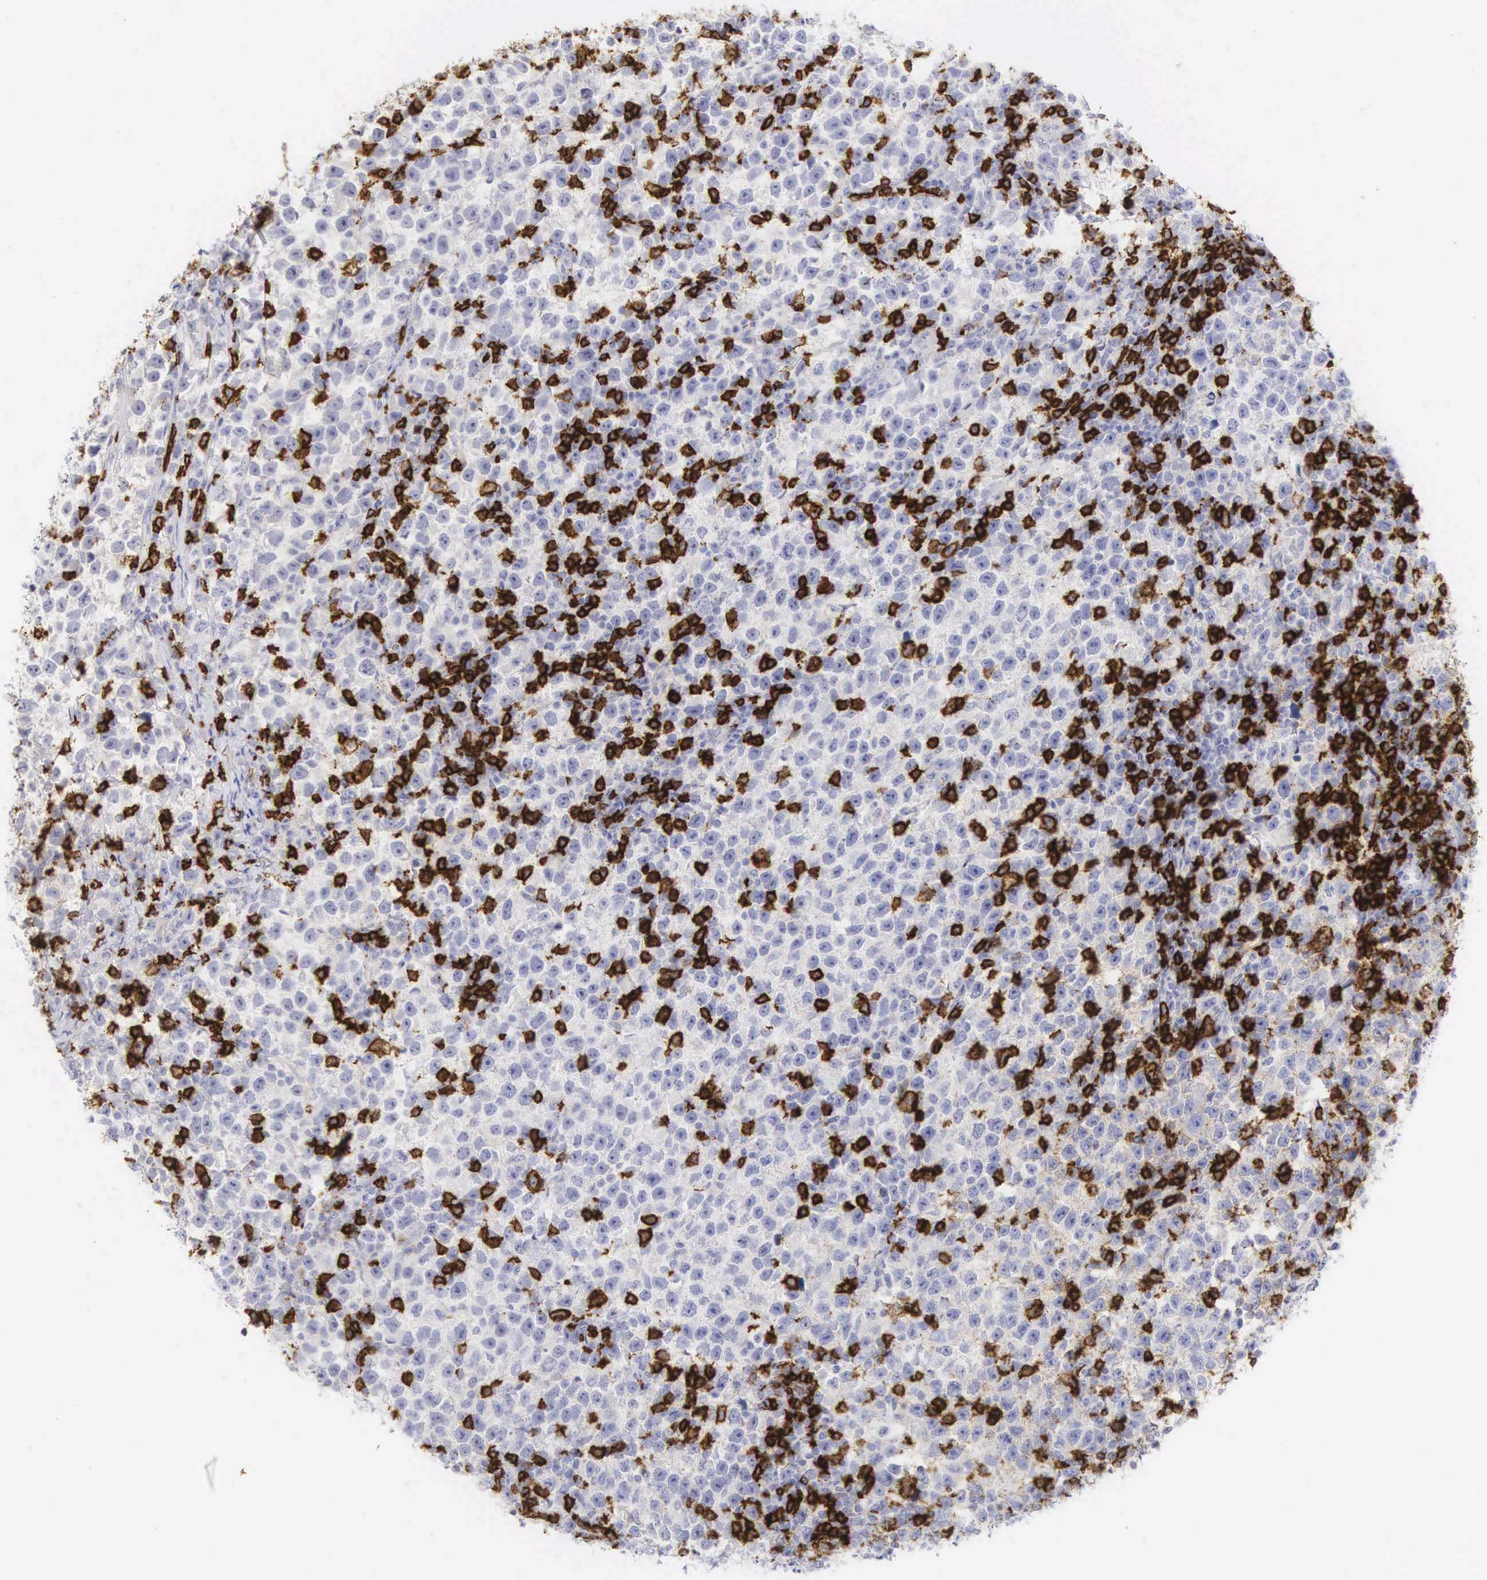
{"staining": {"intensity": "negative", "quantity": "none", "location": "none"}, "tissue": "testis cancer", "cell_type": "Tumor cells", "image_type": "cancer", "snomed": [{"axis": "morphology", "description": "Seminoma, NOS"}, {"axis": "topography", "description": "Testis"}], "caption": "Seminoma (testis) was stained to show a protein in brown. There is no significant positivity in tumor cells.", "gene": "CD8A", "patient": {"sex": "male", "age": 43}}